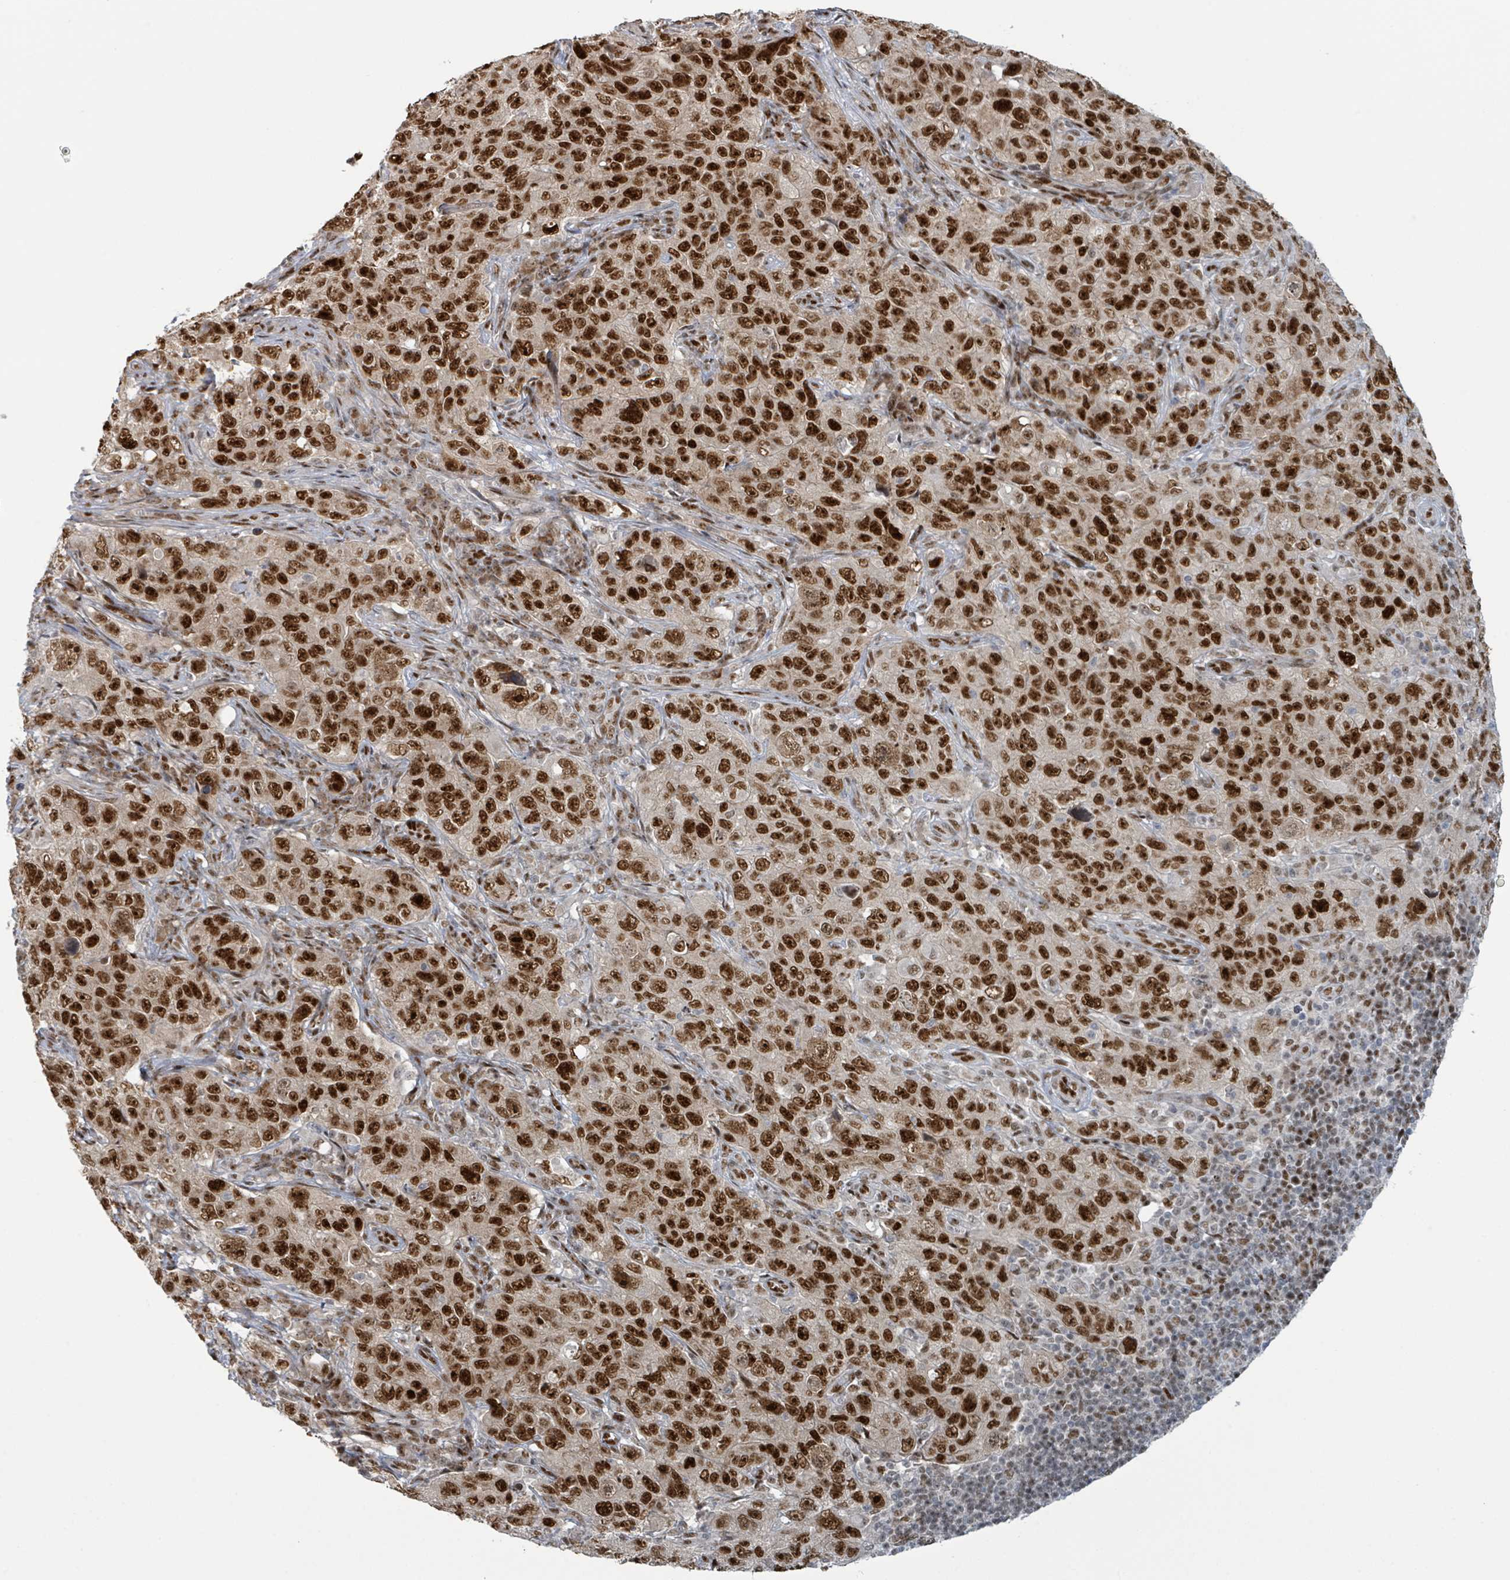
{"staining": {"intensity": "strong", "quantity": ">75%", "location": "nuclear"}, "tissue": "pancreatic cancer", "cell_type": "Tumor cells", "image_type": "cancer", "snomed": [{"axis": "morphology", "description": "Adenocarcinoma, NOS"}, {"axis": "topography", "description": "Pancreas"}], "caption": "Strong nuclear protein staining is appreciated in approximately >75% of tumor cells in pancreatic cancer (adenocarcinoma).", "gene": "KLF3", "patient": {"sex": "male", "age": 68}}